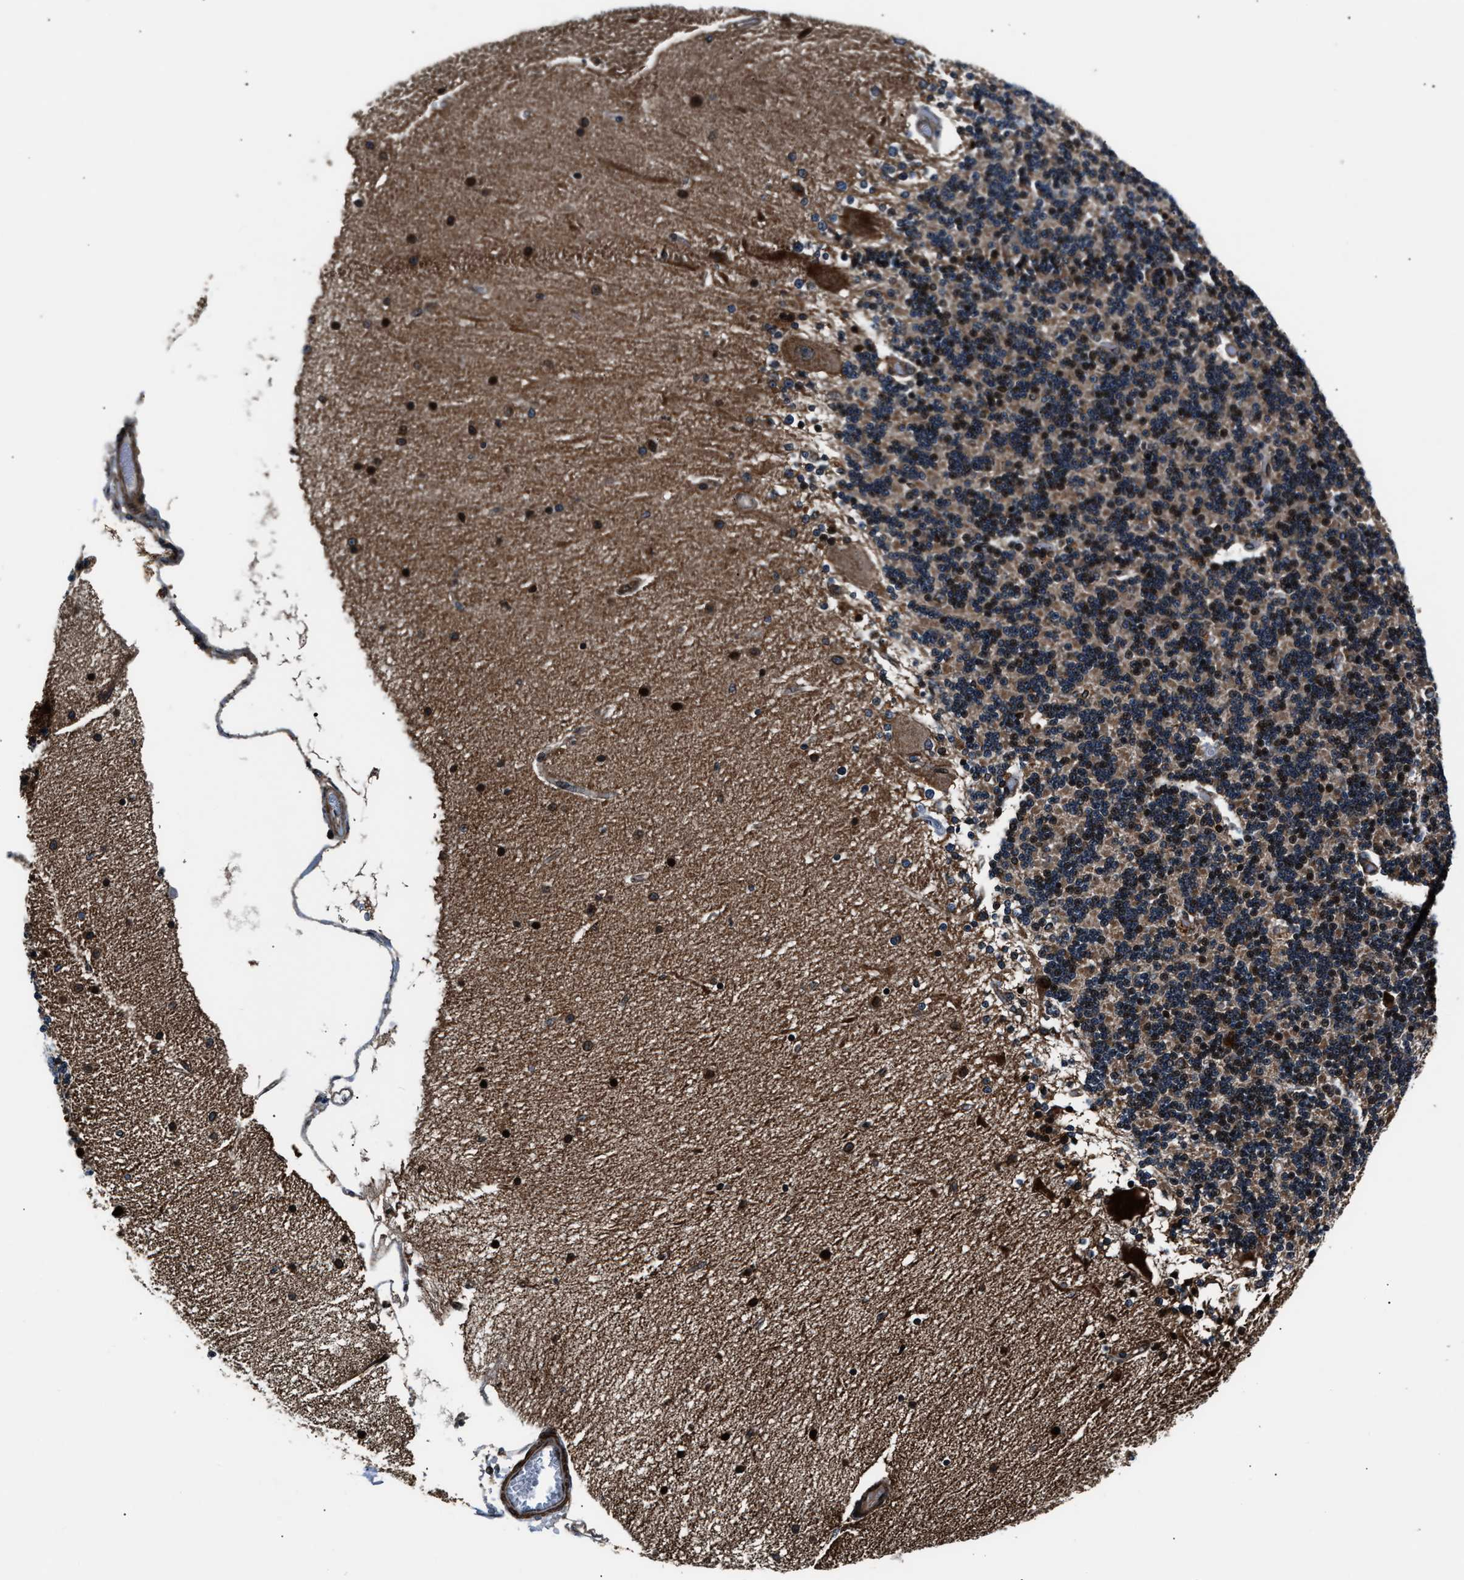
{"staining": {"intensity": "moderate", "quantity": "25%-75%", "location": "nuclear"}, "tissue": "cerebellum", "cell_type": "Cells in granular layer", "image_type": "normal", "snomed": [{"axis": "morphology", "description": "Normal tissue, NOS"}, {"axis": "topography", "description": "Cerebellum"}], "caption": "Immunohistochemical staining of normal human cerebellum reveals moderate nuclear protein expression in approximately 25%-75% of cells in granular layer. The staining is performed using DAB (3,3'-diaminobenzidine) brown chromogen to label protein expression. The nuclei are counter-stained blue using hematoxylin.", "gene": "DYNC2I1", "patient": {"sex": "female", "age": 54}}